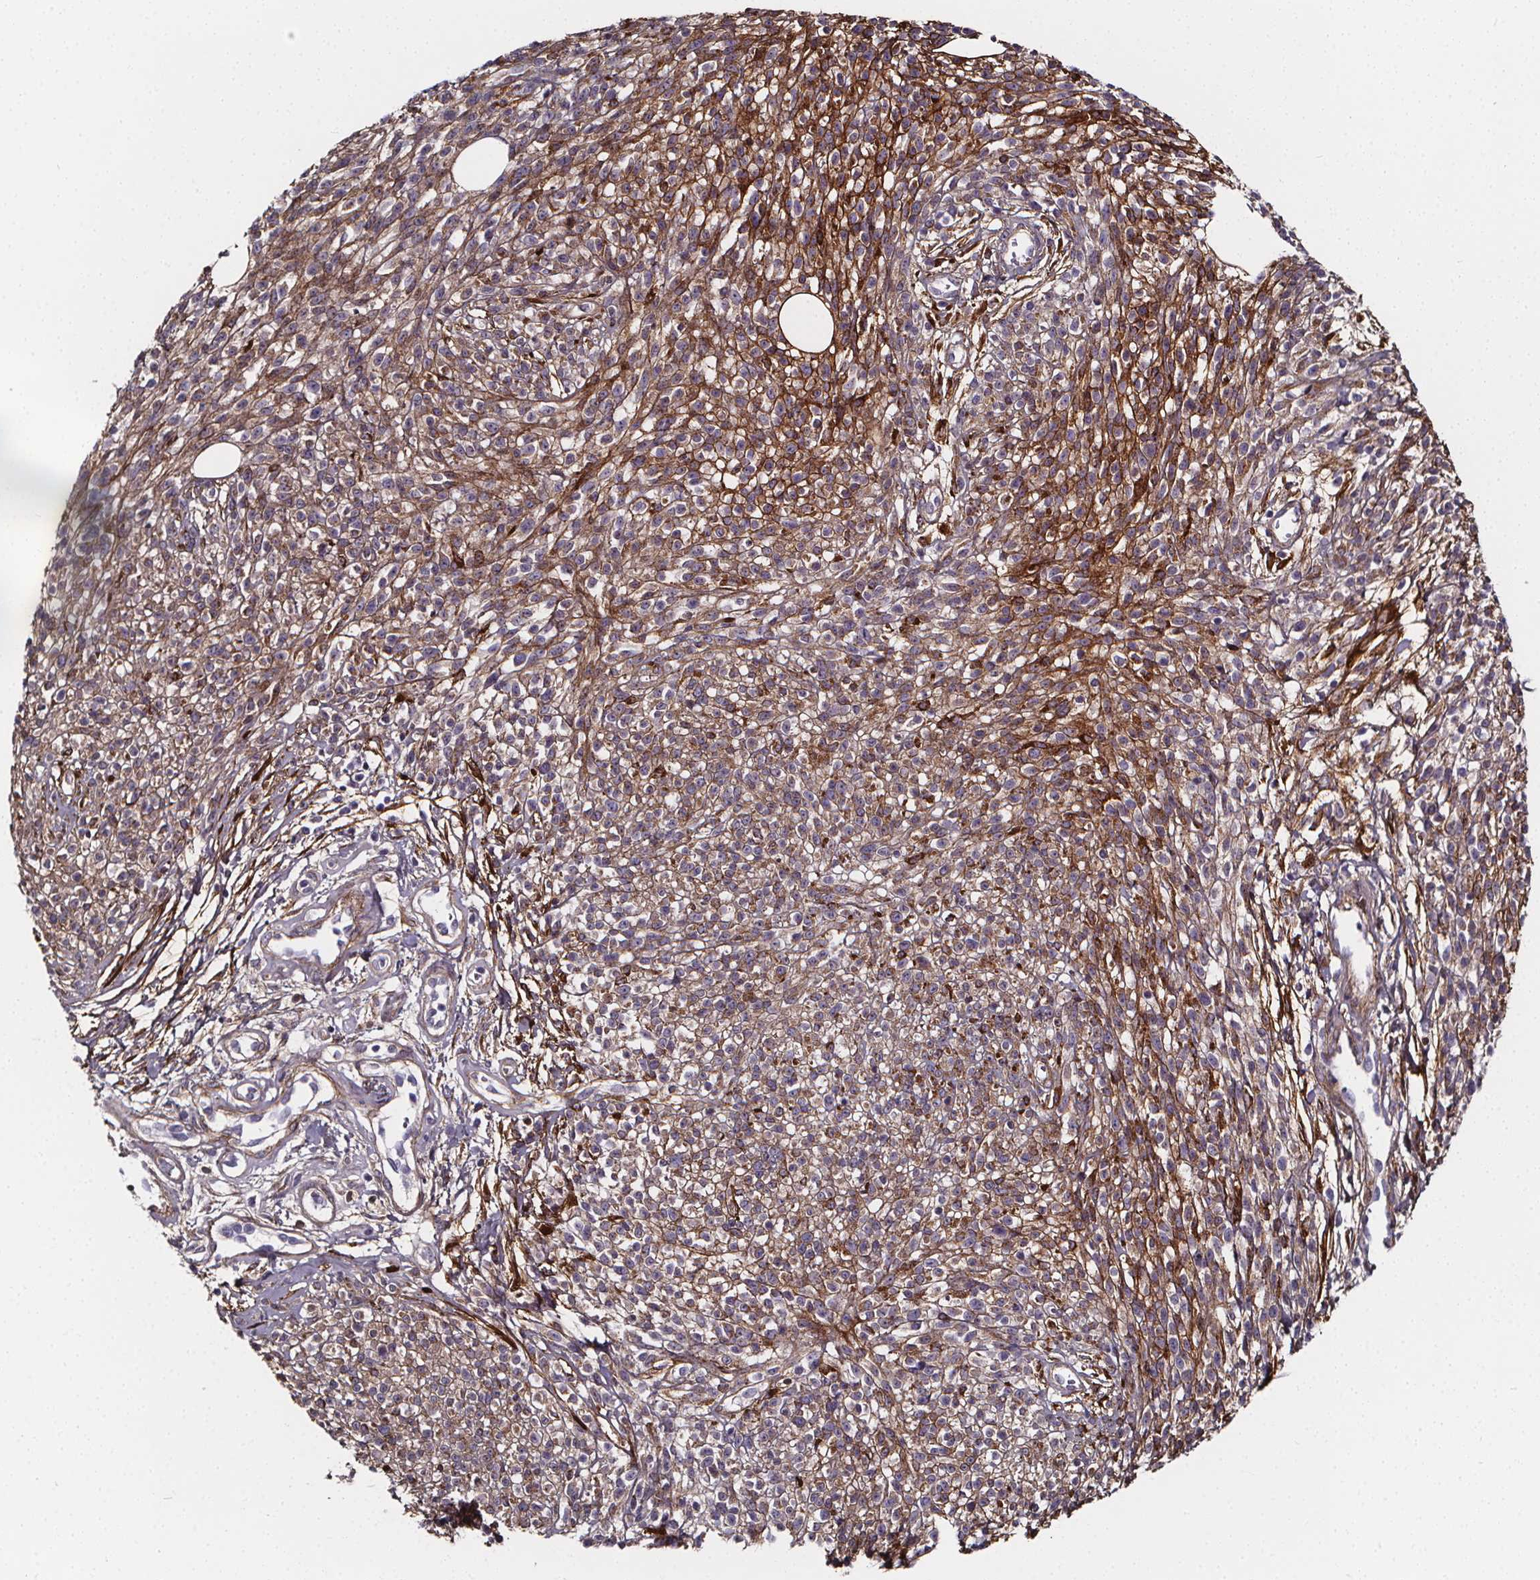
{"staining": {"intensity": "negative", "quantity": "none", "location": "none"}, "tissue": "melanoma", "cell_type": "Tumor cells", "image_type": "cancer", "snomed": [{"axis": "morphology", "description": "Malignant melanoma, NOS"}, {"axis": "topography", "description": "Skin"}, {"axis": "topography", "description": "Skin of trunk"}], "caption": "Tumor cells are negative for protein expression in human malignant melanoma. (Brightfield microscopy of DAB immunohistochemistry (IHC) at high magnification).", "gene": "AEBP1", "patient": {"sex": "male", "age": 74}}